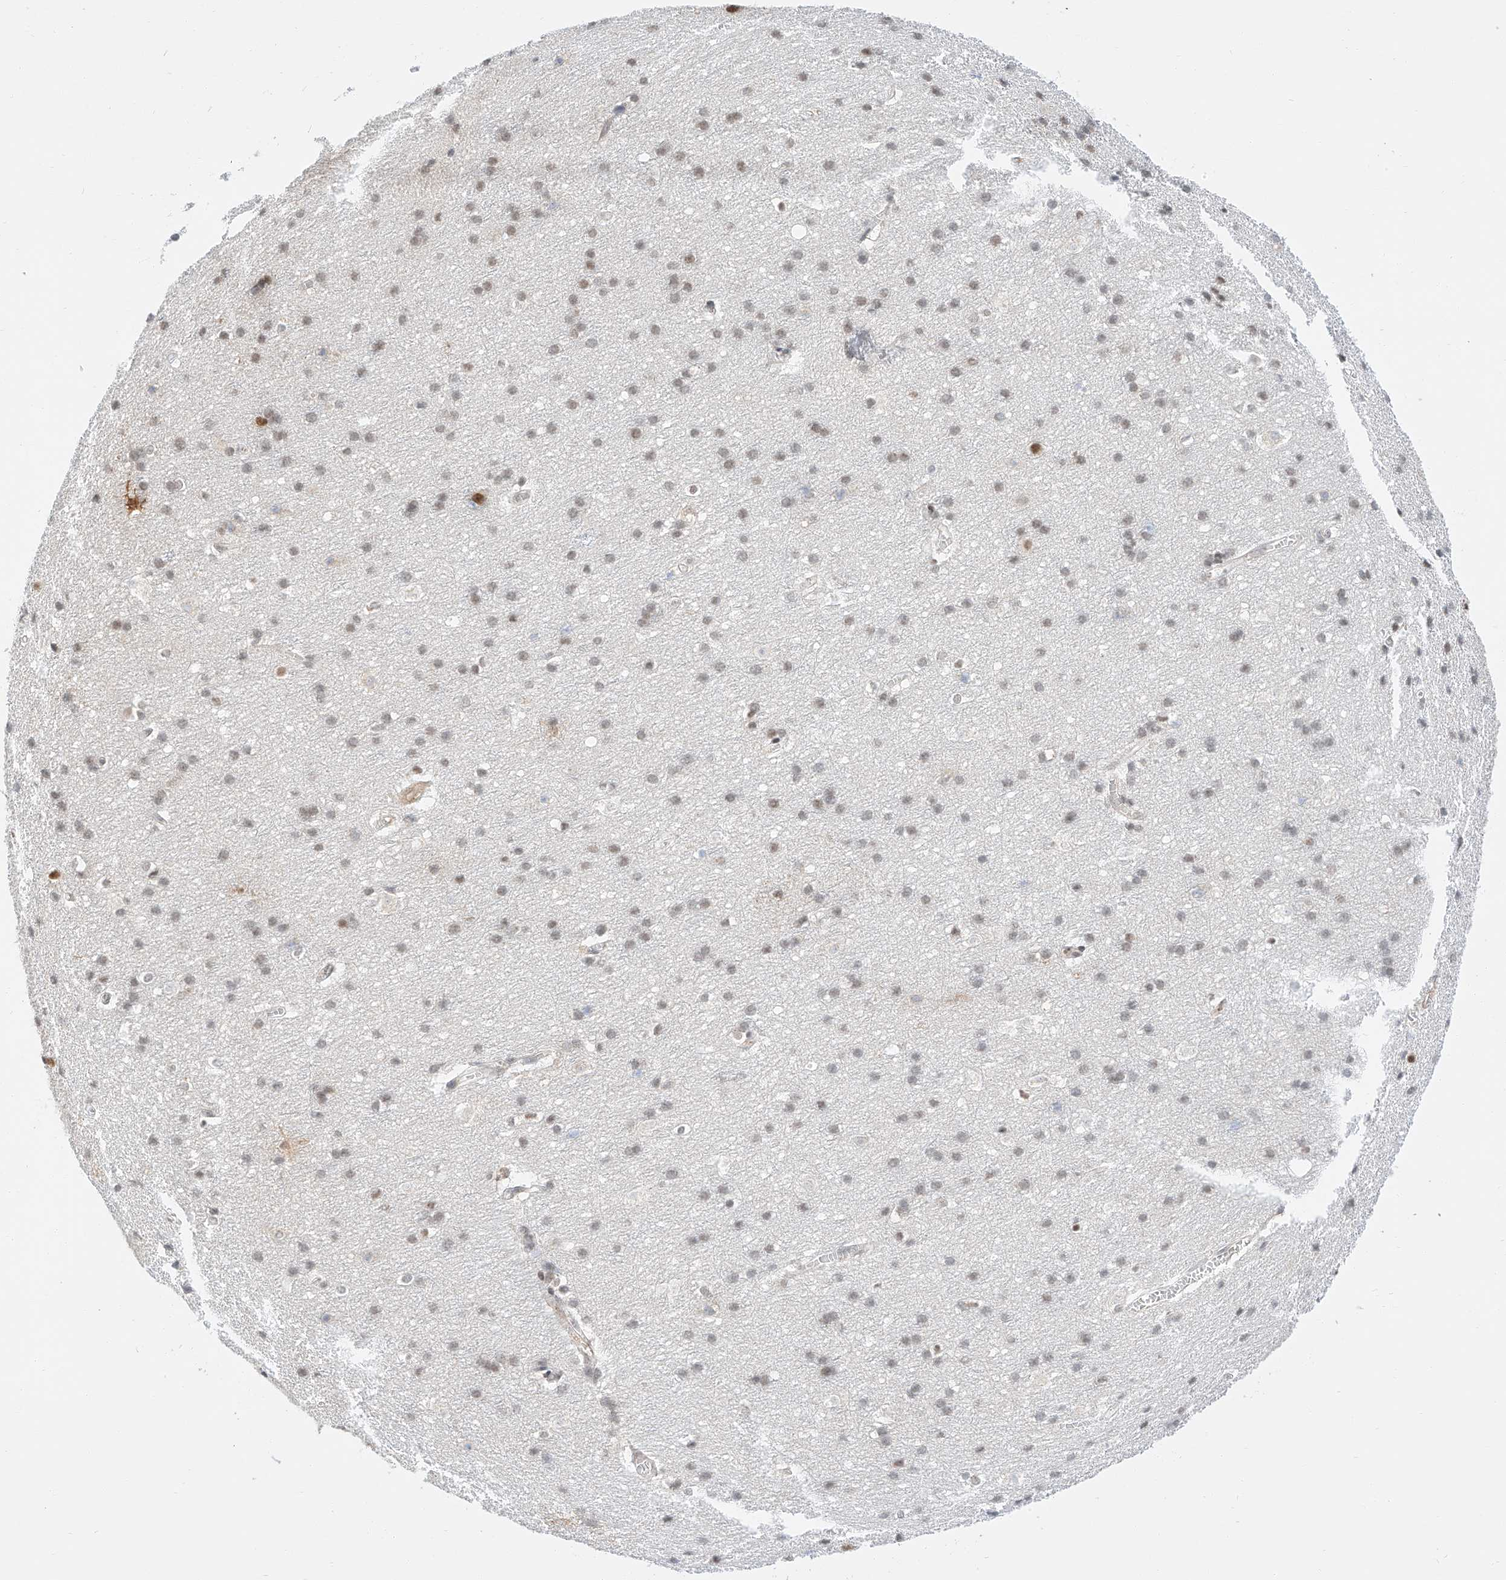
{"staining": {"intensity": "moderate", "quantity": "25%-75%", "location": "cytoplasmic/membranous"}, "tissue": "cerebral cortex", "cell_type": "Endothelial cells", "image_type": "normal", "snomed": [{"axis": "morphology", "description": "Normal tissue, NOS"}, {"axis": "topography", "description": "Cerebral cortex"}], "caption": "Immunohistochemical staining of unremarkable human cerebral cortex demonstrates medium levels of moderate cytoplasmic/membranous positivity in about 25%-75% of endothelial cells.", "gene": "CARMIL1", "patient": {"sex": "male", "age": 54}}